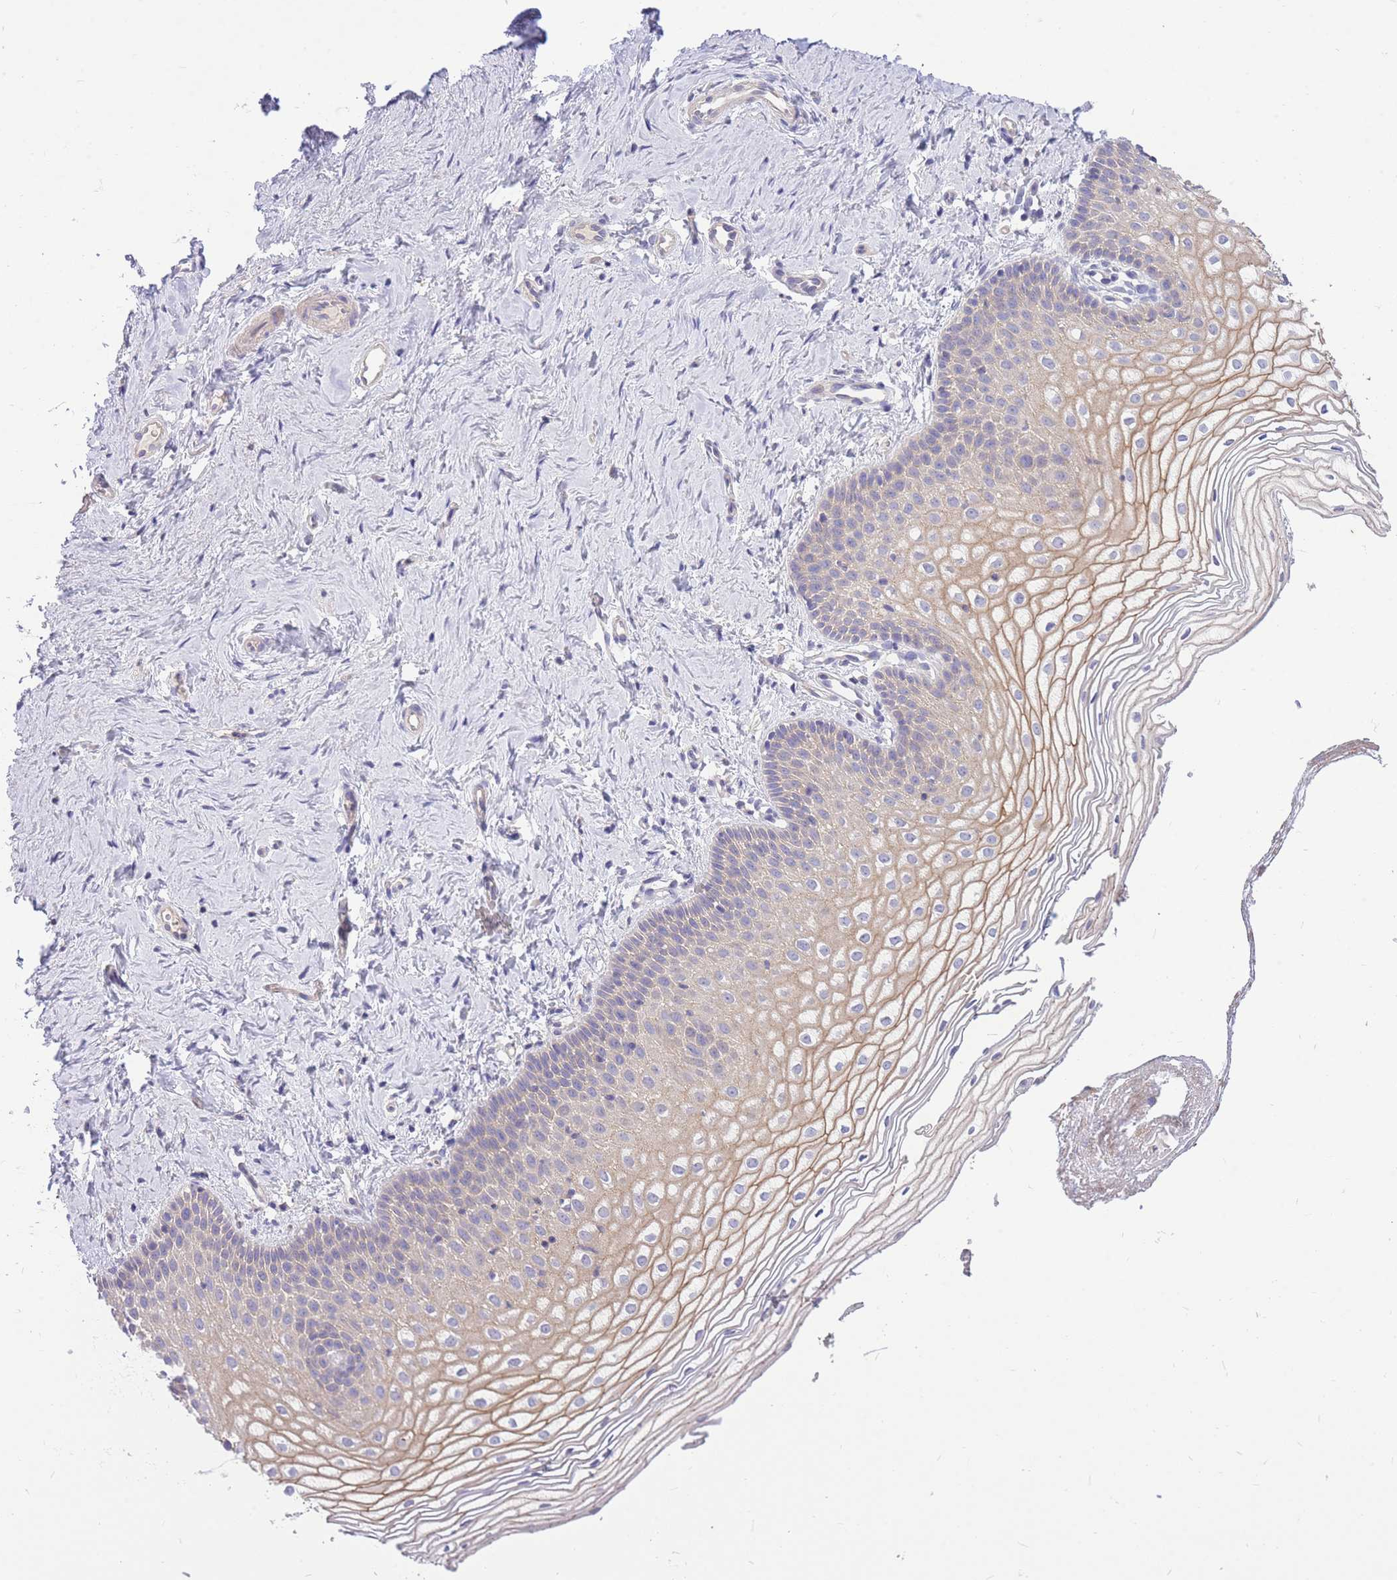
{"staining": {"intensity": "moderate", "quantity": "<25%", "location": "cytoplasmic/membranous"}, "tissue": "vagina", "cell_type": "Squamous epithelial cells", "image_type": "normal", "snomed": [{"axis": "morphology", "description": "Normal tissue, NOS"}, {"axis": "topography", "description": "Vagina"}], "caption": "IHC (DAB (3,3'-diaminobenzidine)) staining of normal human vagina exhibits moderate cytoplasmic/membranous protein positivity in about <25% of squamous epithelial cells.", "gene": "OR5T1", "patient": {"sex": "female", "age": 56}}